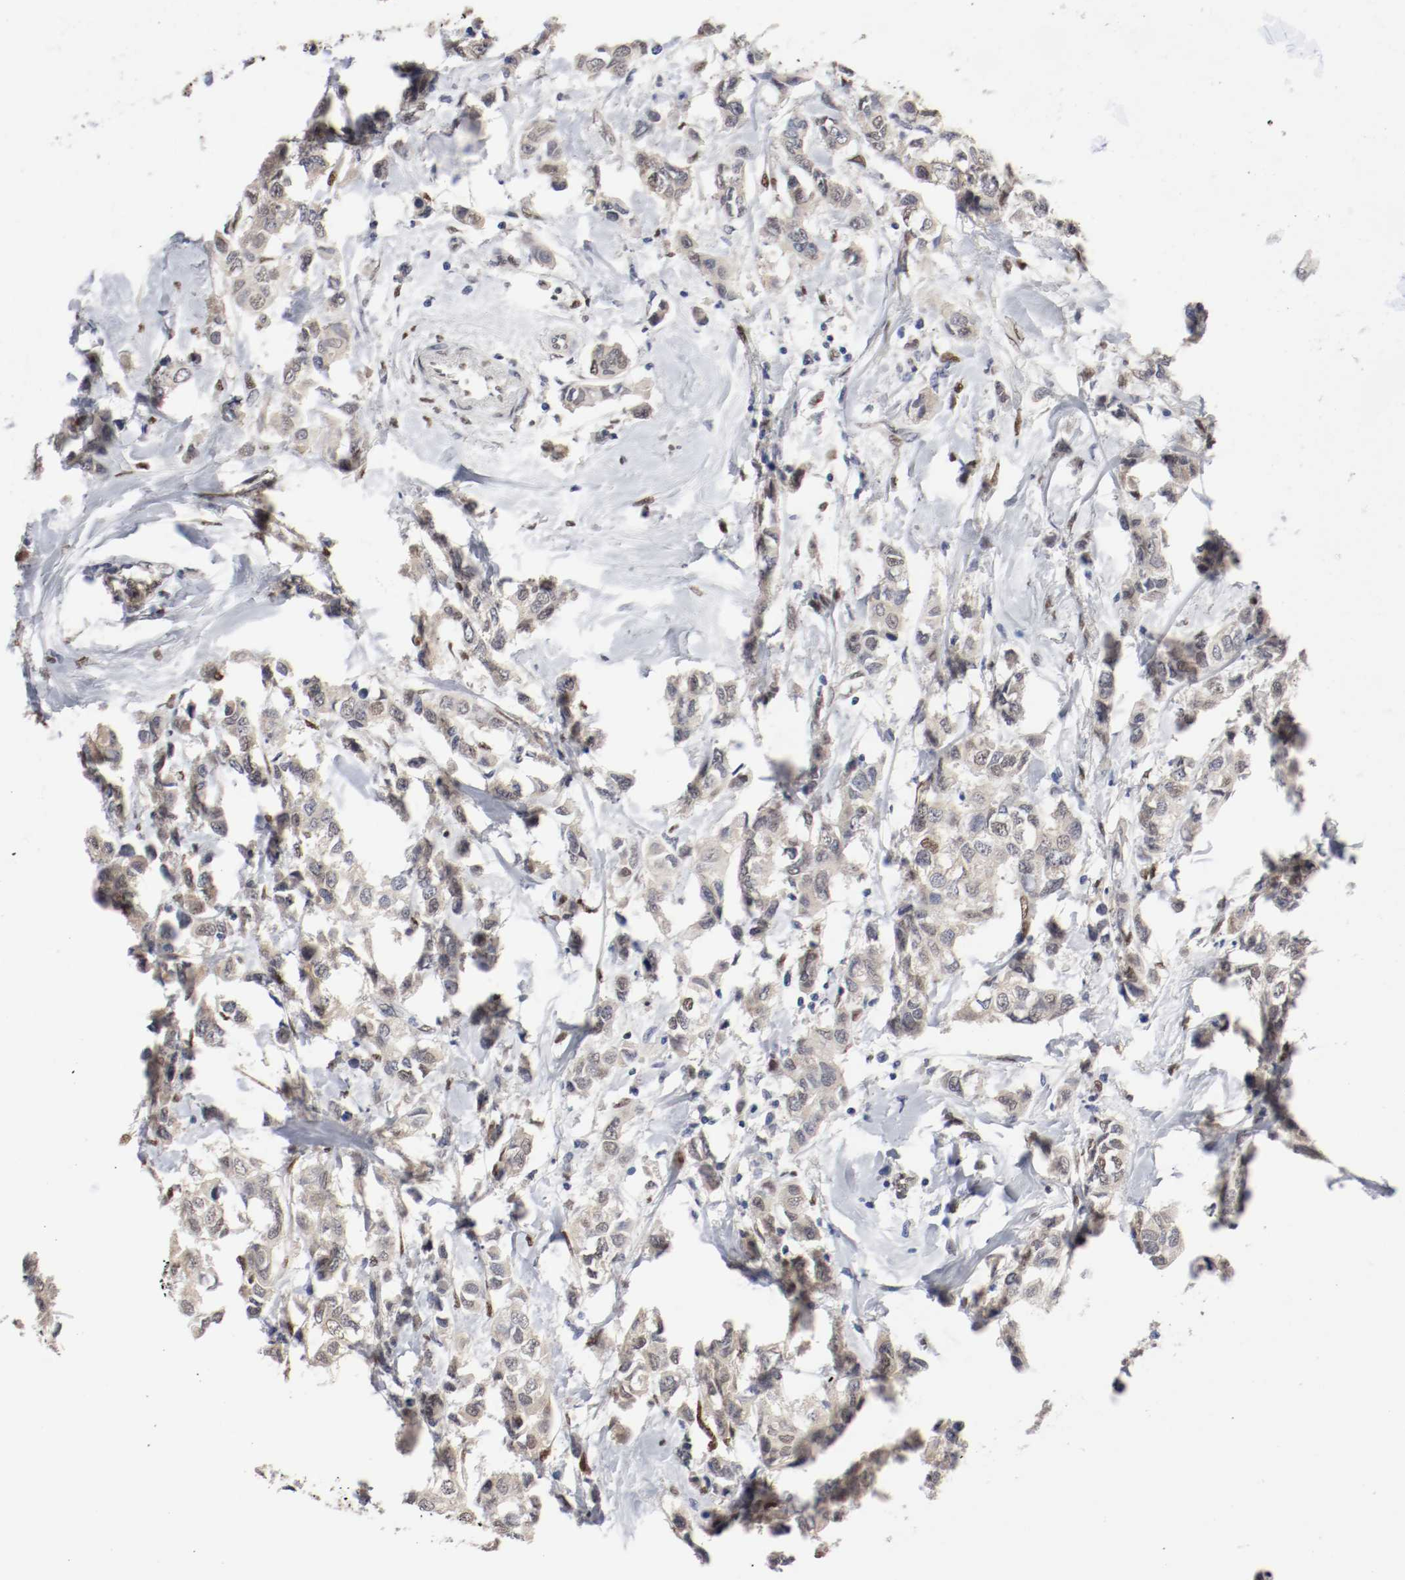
{"staining": {"intensity": "weak", "quantity": "25%-75%", "location": "cytoplasmic/membranous,nuclear"}, "tissue": "breast cancer", "cell_type": "Tumor cells", "image_type": "cancer", "snomed": [{"axis": "morphology", "description": "Duct carcinoma"}, {"axis": "topography", "description": "Breast"}], "caption": "High-power microscopy captured an IHC micrograph of infiltrating ductal carcinoma (breast), revealing weak cytoplasmic/membranous and nuclear staining in about 25%-75% of tumor cells. (DAB IHC, brown staining for protein, blue staining for nuclei).", "gene": "FOSL2", "patient": {"sex": "female", "age": 50}}